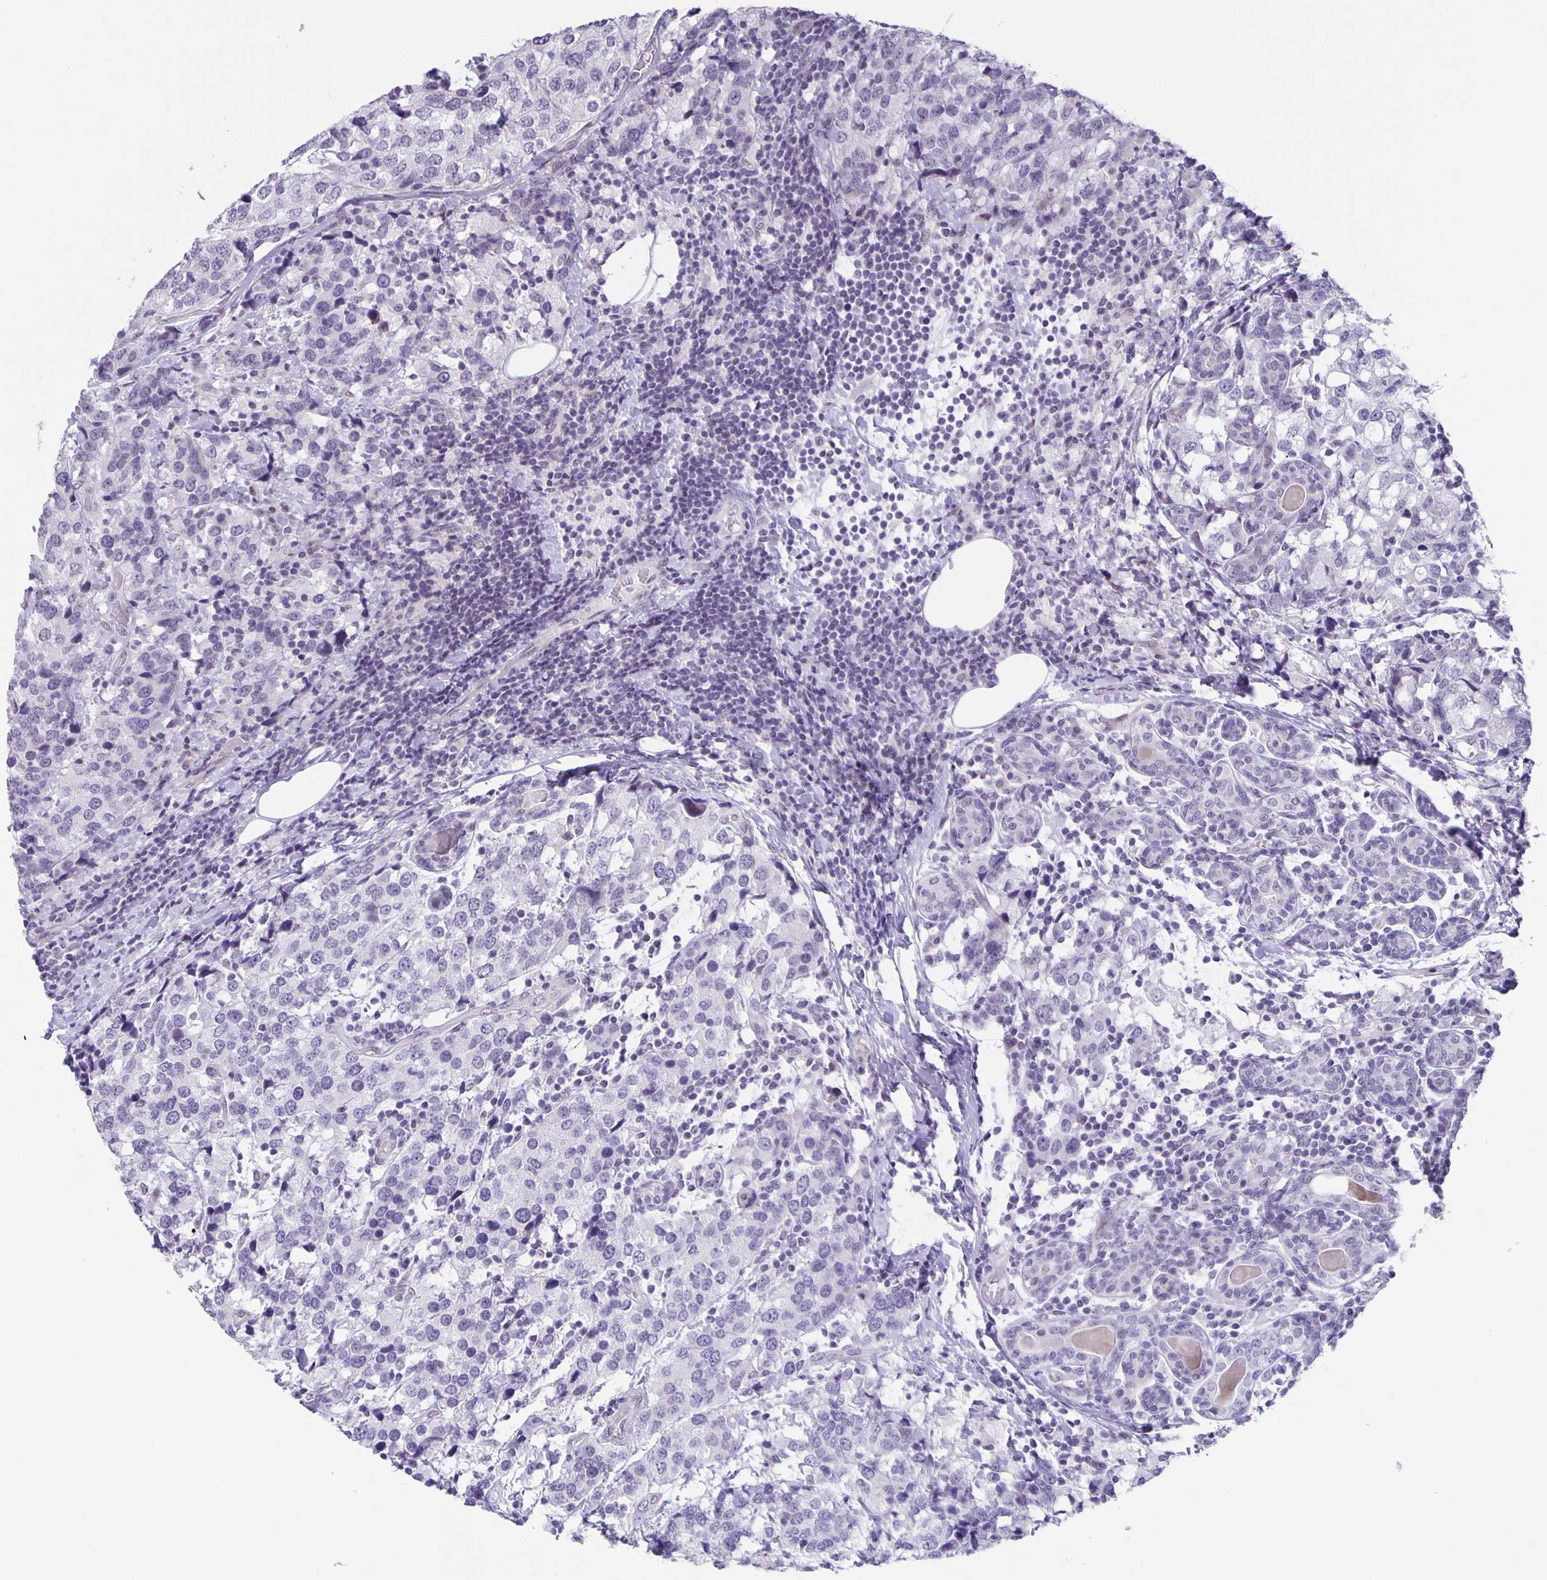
{"staining": {"intensity": "negative", "quantity": "none", "location": "none"}, "tissue": "breast cancer", "cell_type": "Tumor cells", "image_type": "cancer", "snomed": [{"axis": "morphology", "description": "Lobular carcinoma"}, {"axis": "topography", "description": "Breast"}], "caption": "The photomicrograph exhibits no significant positivity in tumor cells of breast cancer.", "gene": "PHRF1", "patient": {"sex": "female", "age": 59}}